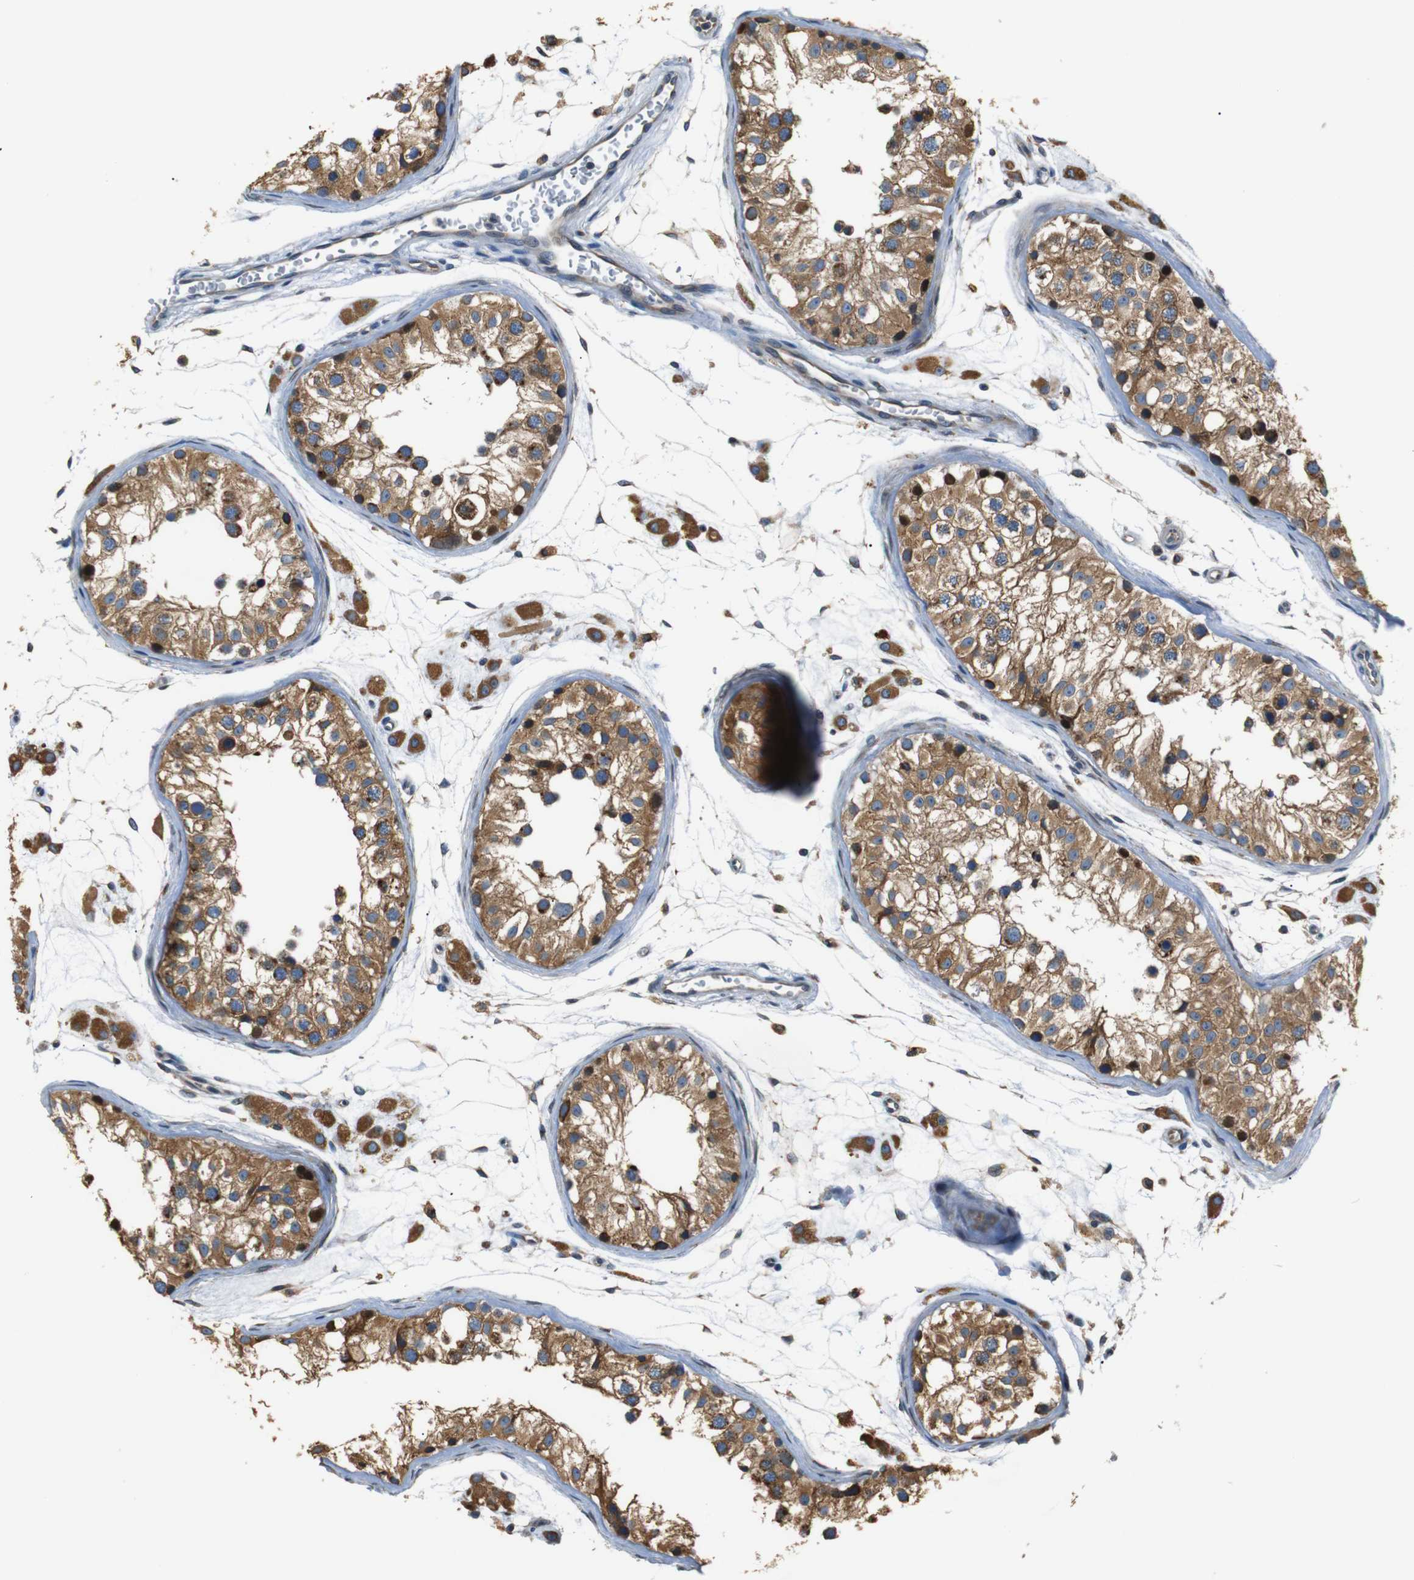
{"staining": {"intensity": "moderate", "quantity": ">75%", "location": "cytoplasmic/membranous,nuclear"}, "tissue": "testis", "cell_type": "Cells in seminiferous ducts", "image_type": "normal", "snomed": [{"axis": "morphology", "description": "Normal tissue, NOS"}, {"axis": "morphology", "description": "Adenocarcinoma, metastatic, NOS"}, {"axis": "topography", "description": "Testis"}], "caption": "High-power microscopy captured an immunohistochemistry (IHC) image of normal testis, revealing moderate cytoplasmic/membranous,nuclear expression in approximately >75% of cells in seminiferous ducts.", "gene": "TMED2", "patient": {"sex": "male", "age": 26}}